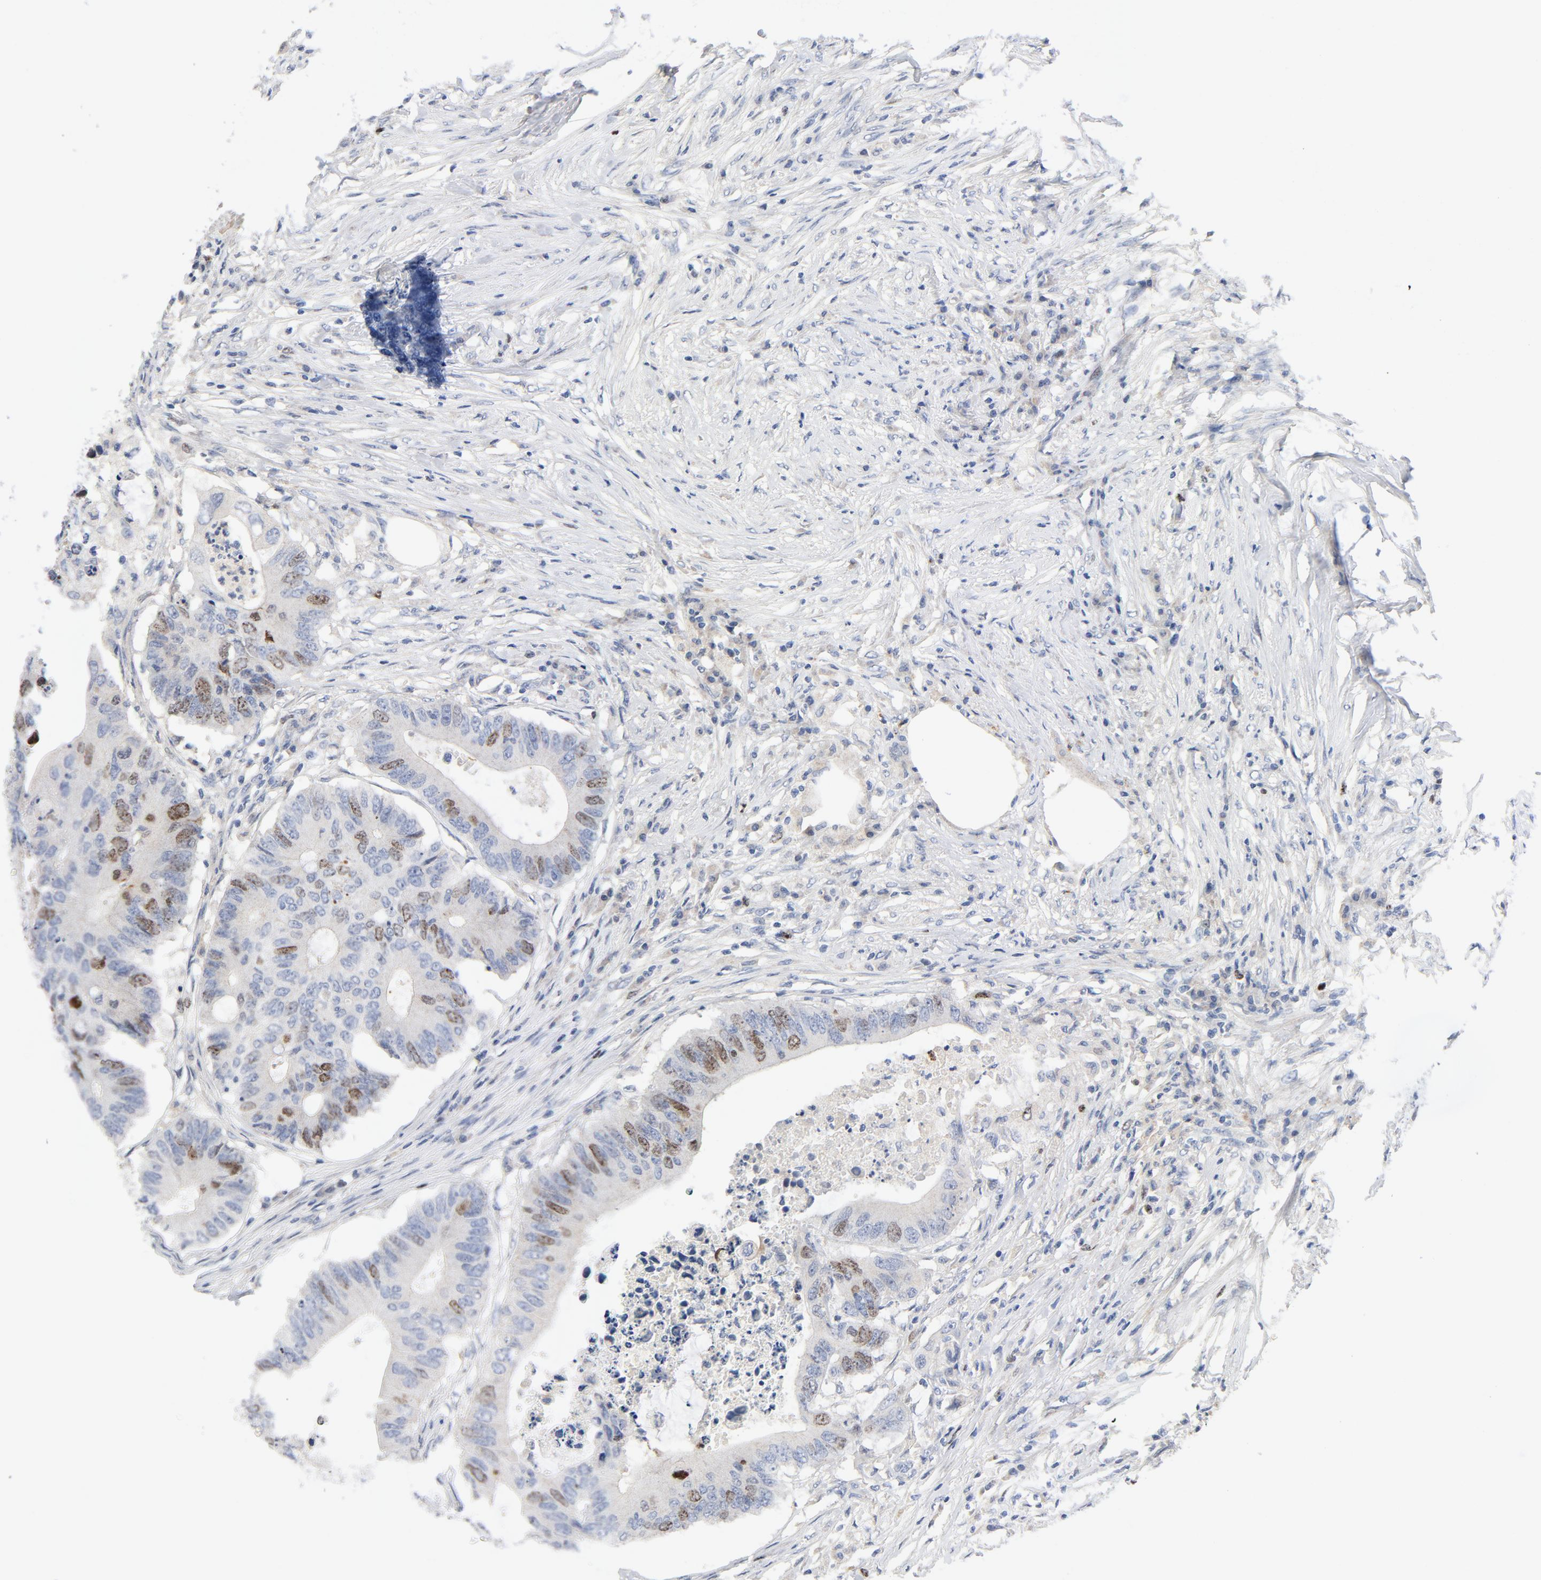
{"staining": {"intensity": "moderate", "quantity": "<25%", "location": "nuclear"}, "tissue": "colorectal cancer", "cell_type": "Tumor cells", "image_type": "cancer", "snomed": [{"axis": "morphology", "description": "Adenocarcinoma, NOS"}, {"axis": "topography", "description": "Colon"}], "caption": "Colorectal cancer (adenocarcinoma) stained for a protein (brown) displays moderate nuclear positive positivity in about <25% of tumor cells.", "gene": "BIRC5", "patient": {"sex": "male", "age": 71}}